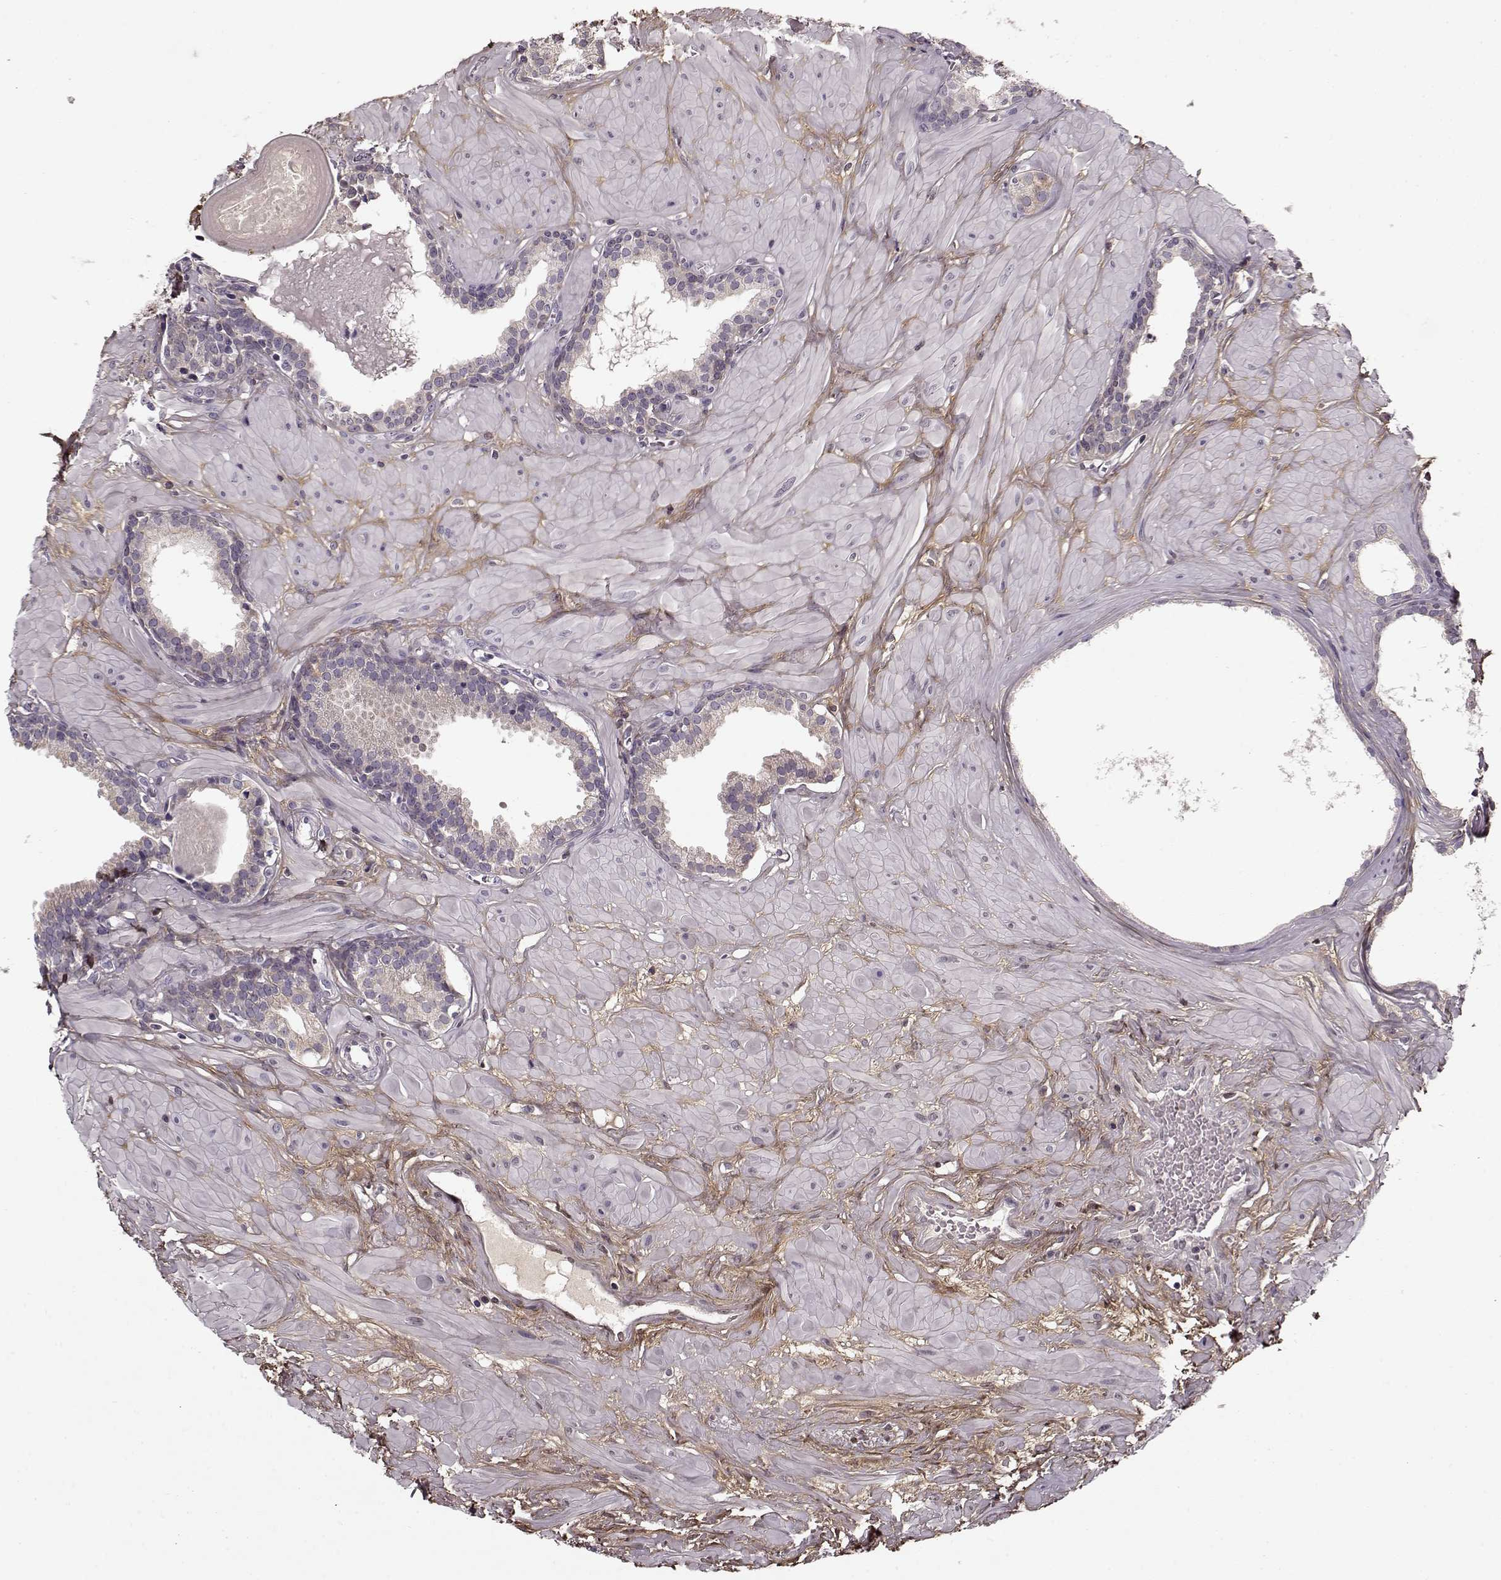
{"staining": {"intensity": "negative", "quantity": "none", "location": "none"}, "tissue": "prostate", "cell_type": "Glandular cells", "image_type": "normal", "snomed": [{"axis": "morphology", "description": "Normal tissue, NOS"}, {"axis": "topography", "description": "Prostate"}], "caption": "The photomicrograph exhibits no significant staining in glandular cells of prostate. The staining is performed using DAB (3,3'-diaminobenzidine) brown chromogen with nuclei counter-stained in using hematoxylin.", "gene": "LUM", "patient": {"sex": "male", "age": 48}}